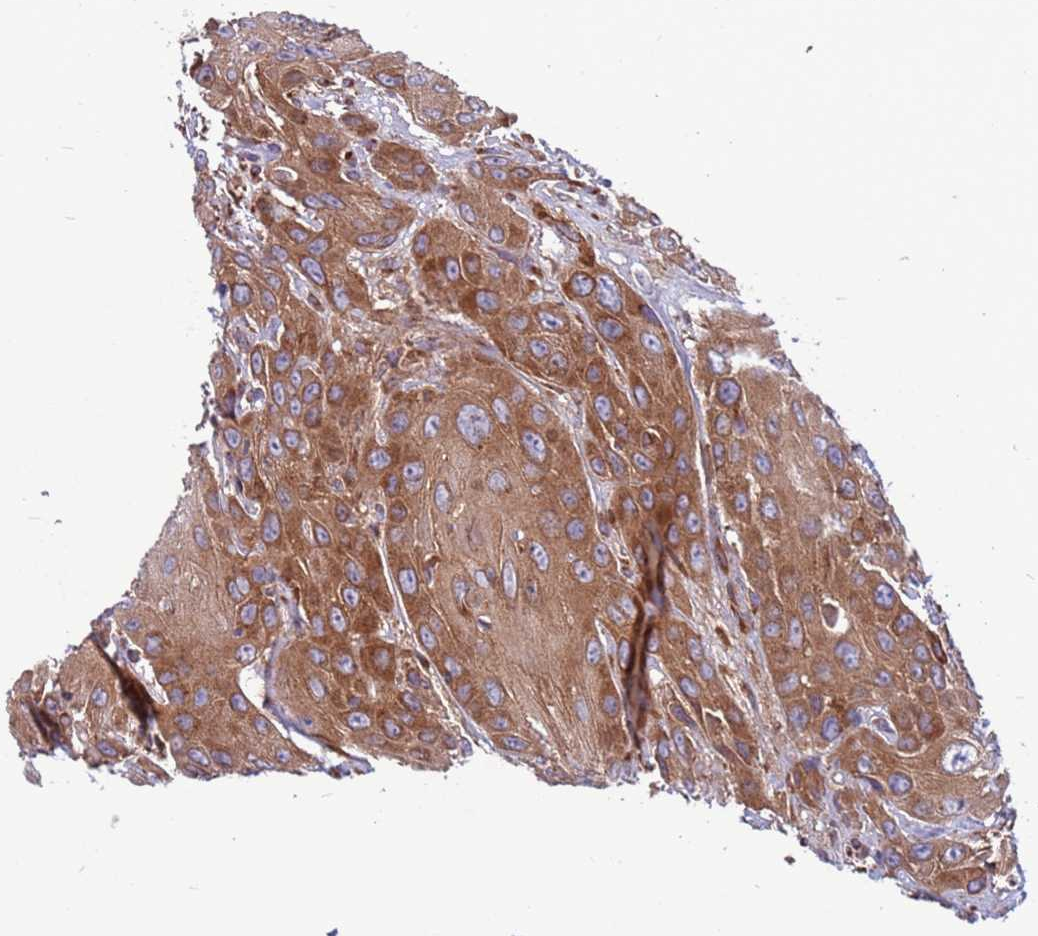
{"staining": {"intensity": "moderate", "quantity": ">75%", "location": "cytoplasmic/membranous"}, "tissue": "head and neck cancer", "cell_type": "Tumor cells", "image_type": "cancer", "snomed": [{"axis": "morphology", "description": "Squamous cell carcinoma, NOS"}, {"axis": "topography", "description": "Head-Neck"}], "caption": "Brown immunohistochemical staining in human head and neck cancer shows moderate cytoplasmic/membranous staining in about >75% of tumor cells. The protein is shown in brown color, while the nuclei are stained blue.", "gene": "ZC3HAV1", "patient": {"sex": "male", "age": 81}}